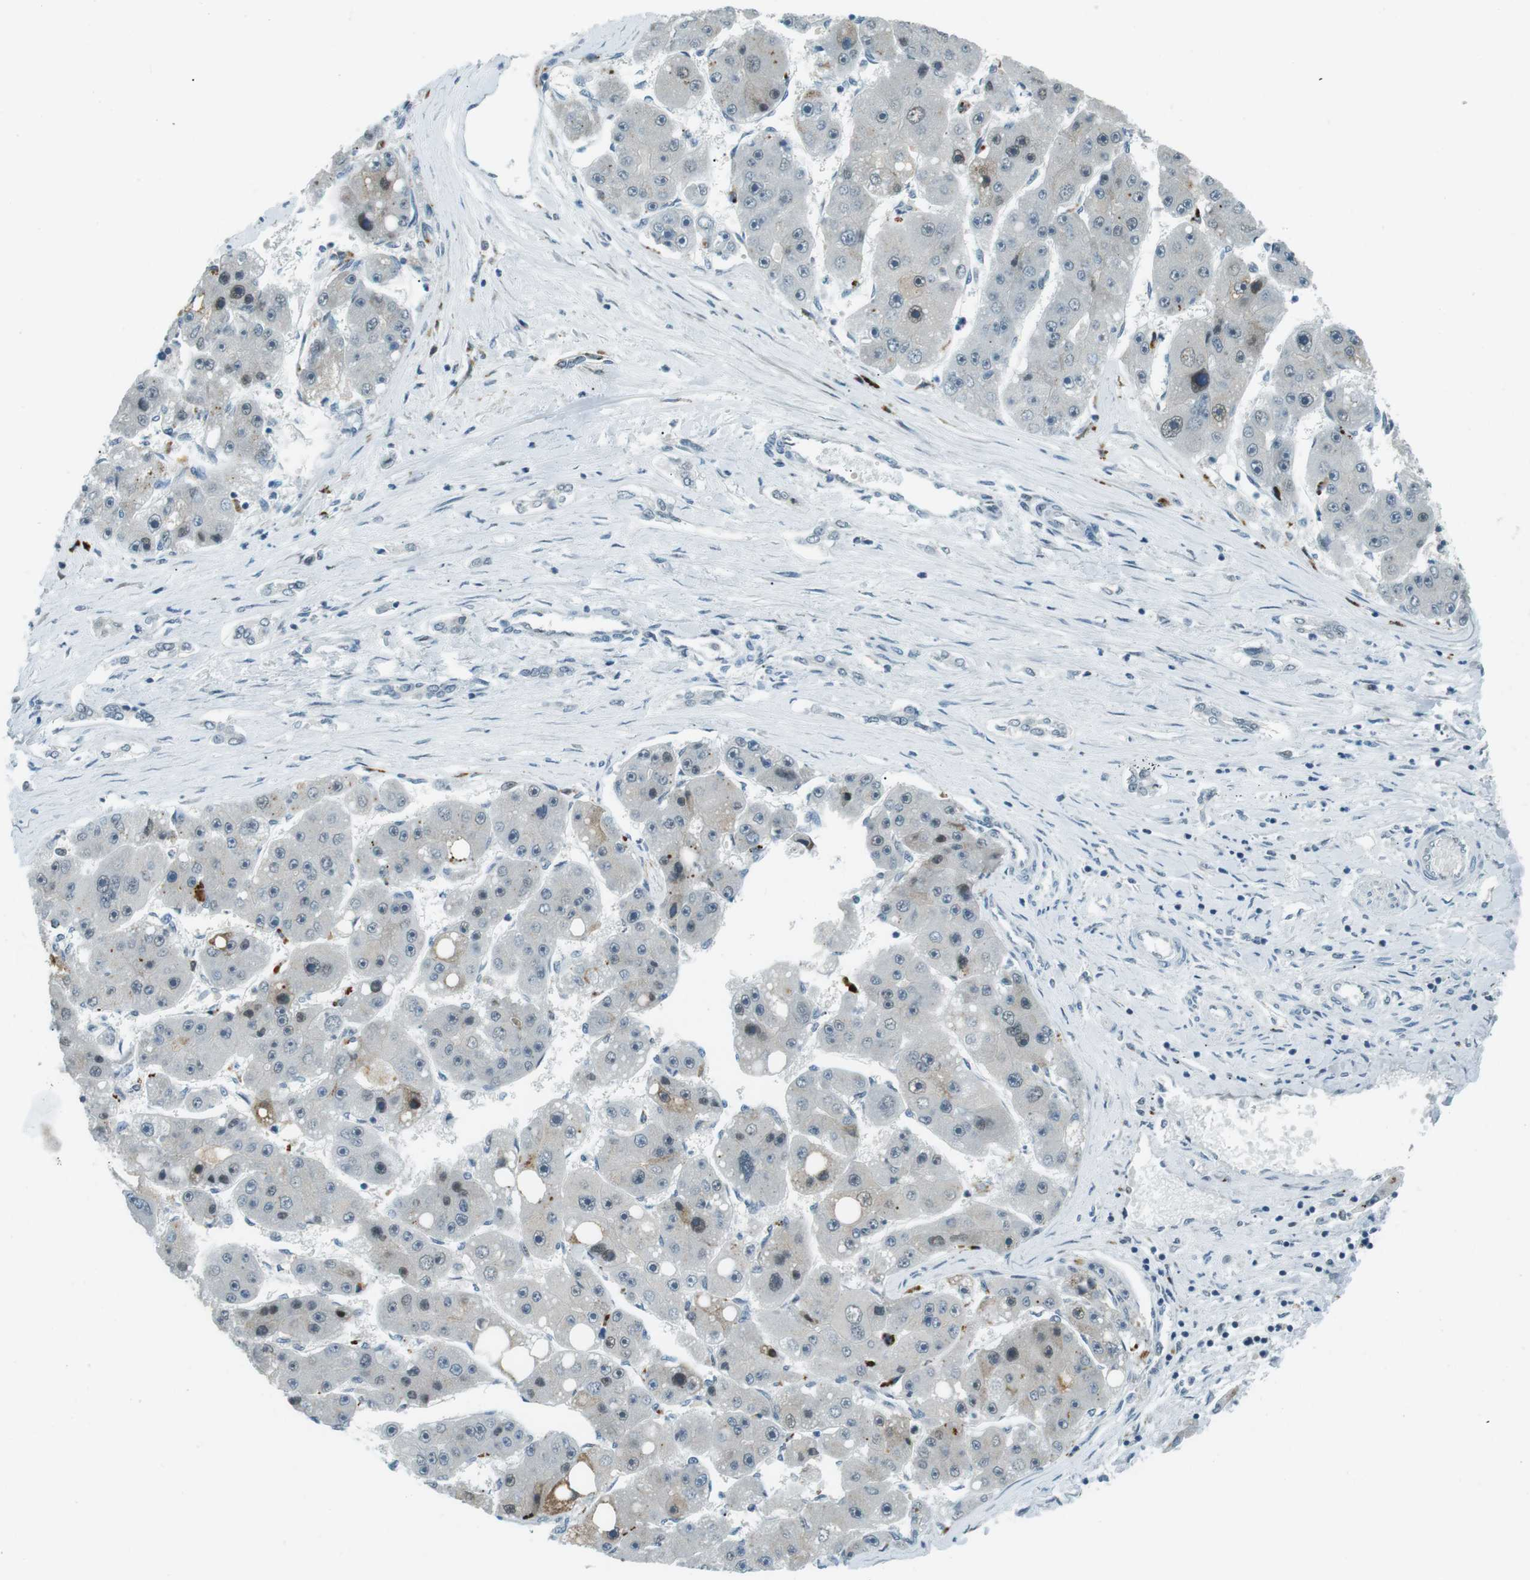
{"staining": {"intensity": "negative", "quantity": "none", "location": "none"}, "tissue": "liver cancer", "cell_type": "Tumor cells", "image_type": "cancer", "snomed": [{"axis": "morphology", "description": "Carcinoma, Hepatocellular, NOS"}, {"axis": "topography", "description": "Liver"}], "caption": "IHC of human hepatocellular carcinoma (liver) demonstrates no positivity in tumor cells. The staining was performed using DAB to visualize the protein expression in brown, while the nuclei were stained in blue with hematoxylin (Magnification: 20x).", "gene": "PJA1", "patient": {"sex": "female", "age": 61}}